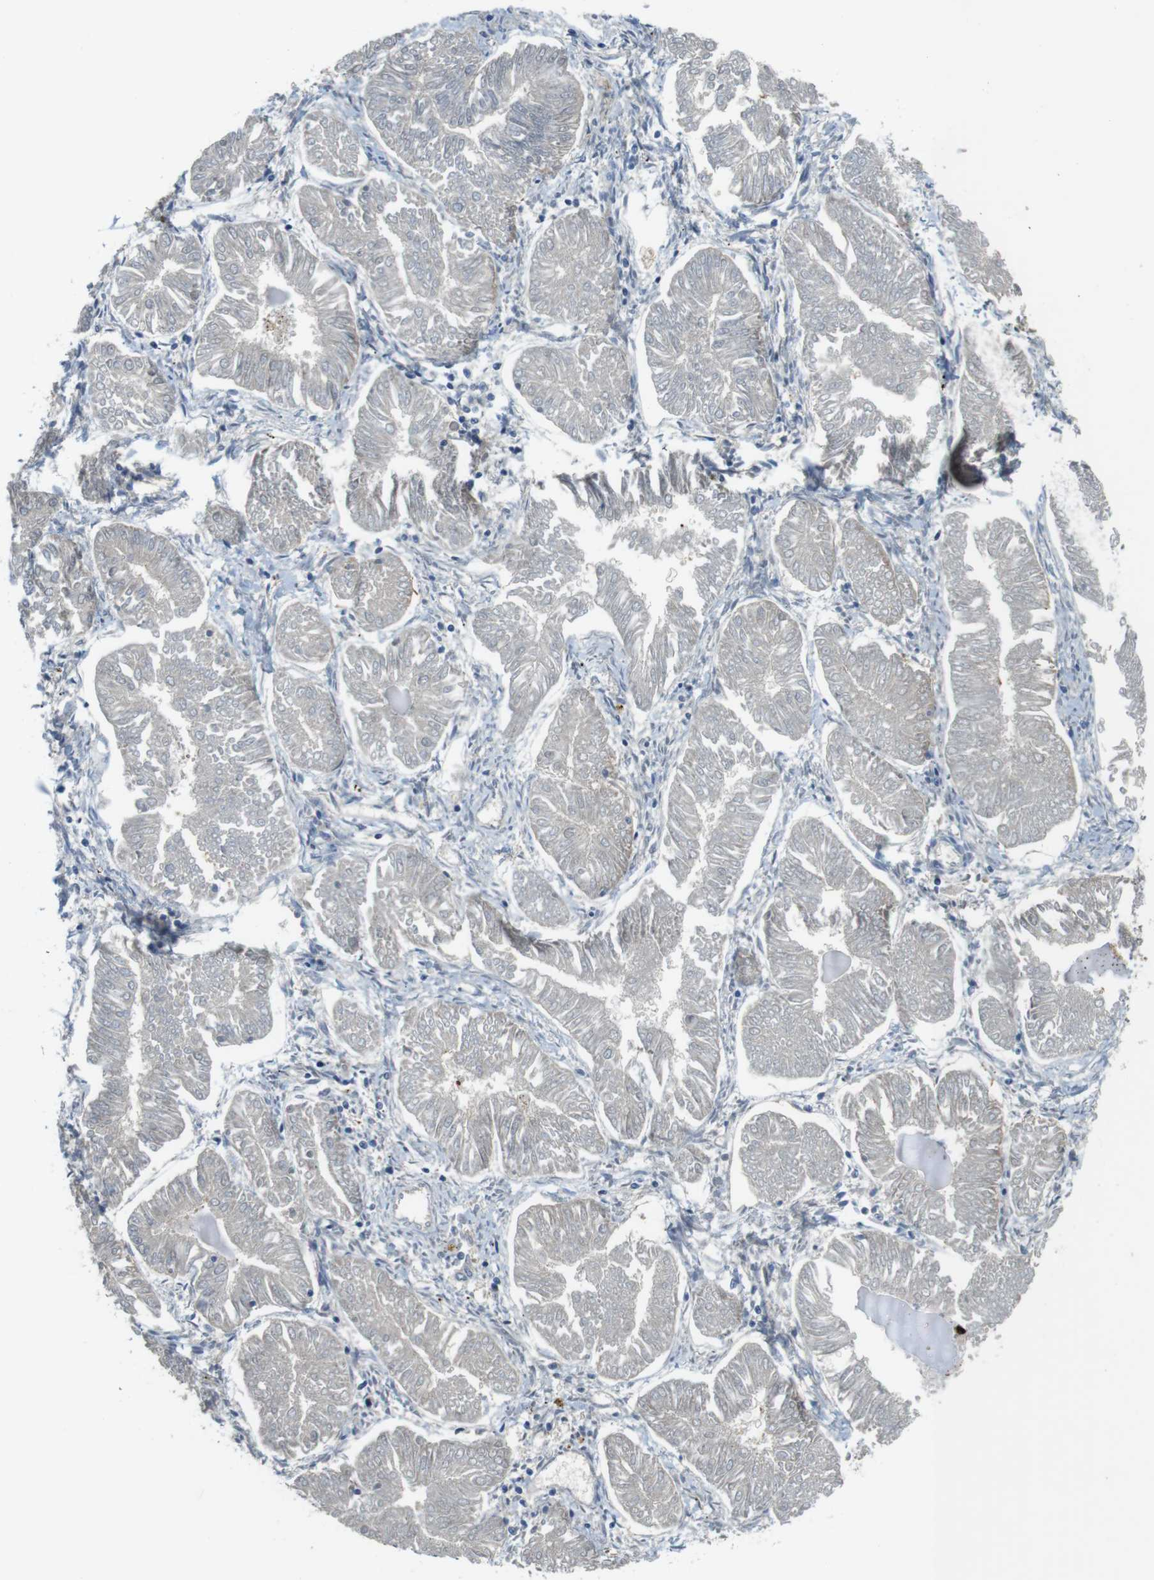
{"staining": {"intensity": "negative", "quantity": "none", "location": "none"}, "tissue": "endometrial cancer", "cell_type": "Tumor cells", "image_type": "cancer", "snomed": [{"axis": "morphology", "description": "Adenocarcinoma, NOS"}, {"axis": "topography", "description": "Endometrium"}], "caption": "High power microscopy histopathology image of an IHC image of adenocarcinoma (endometrial), revealing no significant staining in tumor cells.", "gene": "ABHD15", "patient": {"sex": "female", "age": 53}}